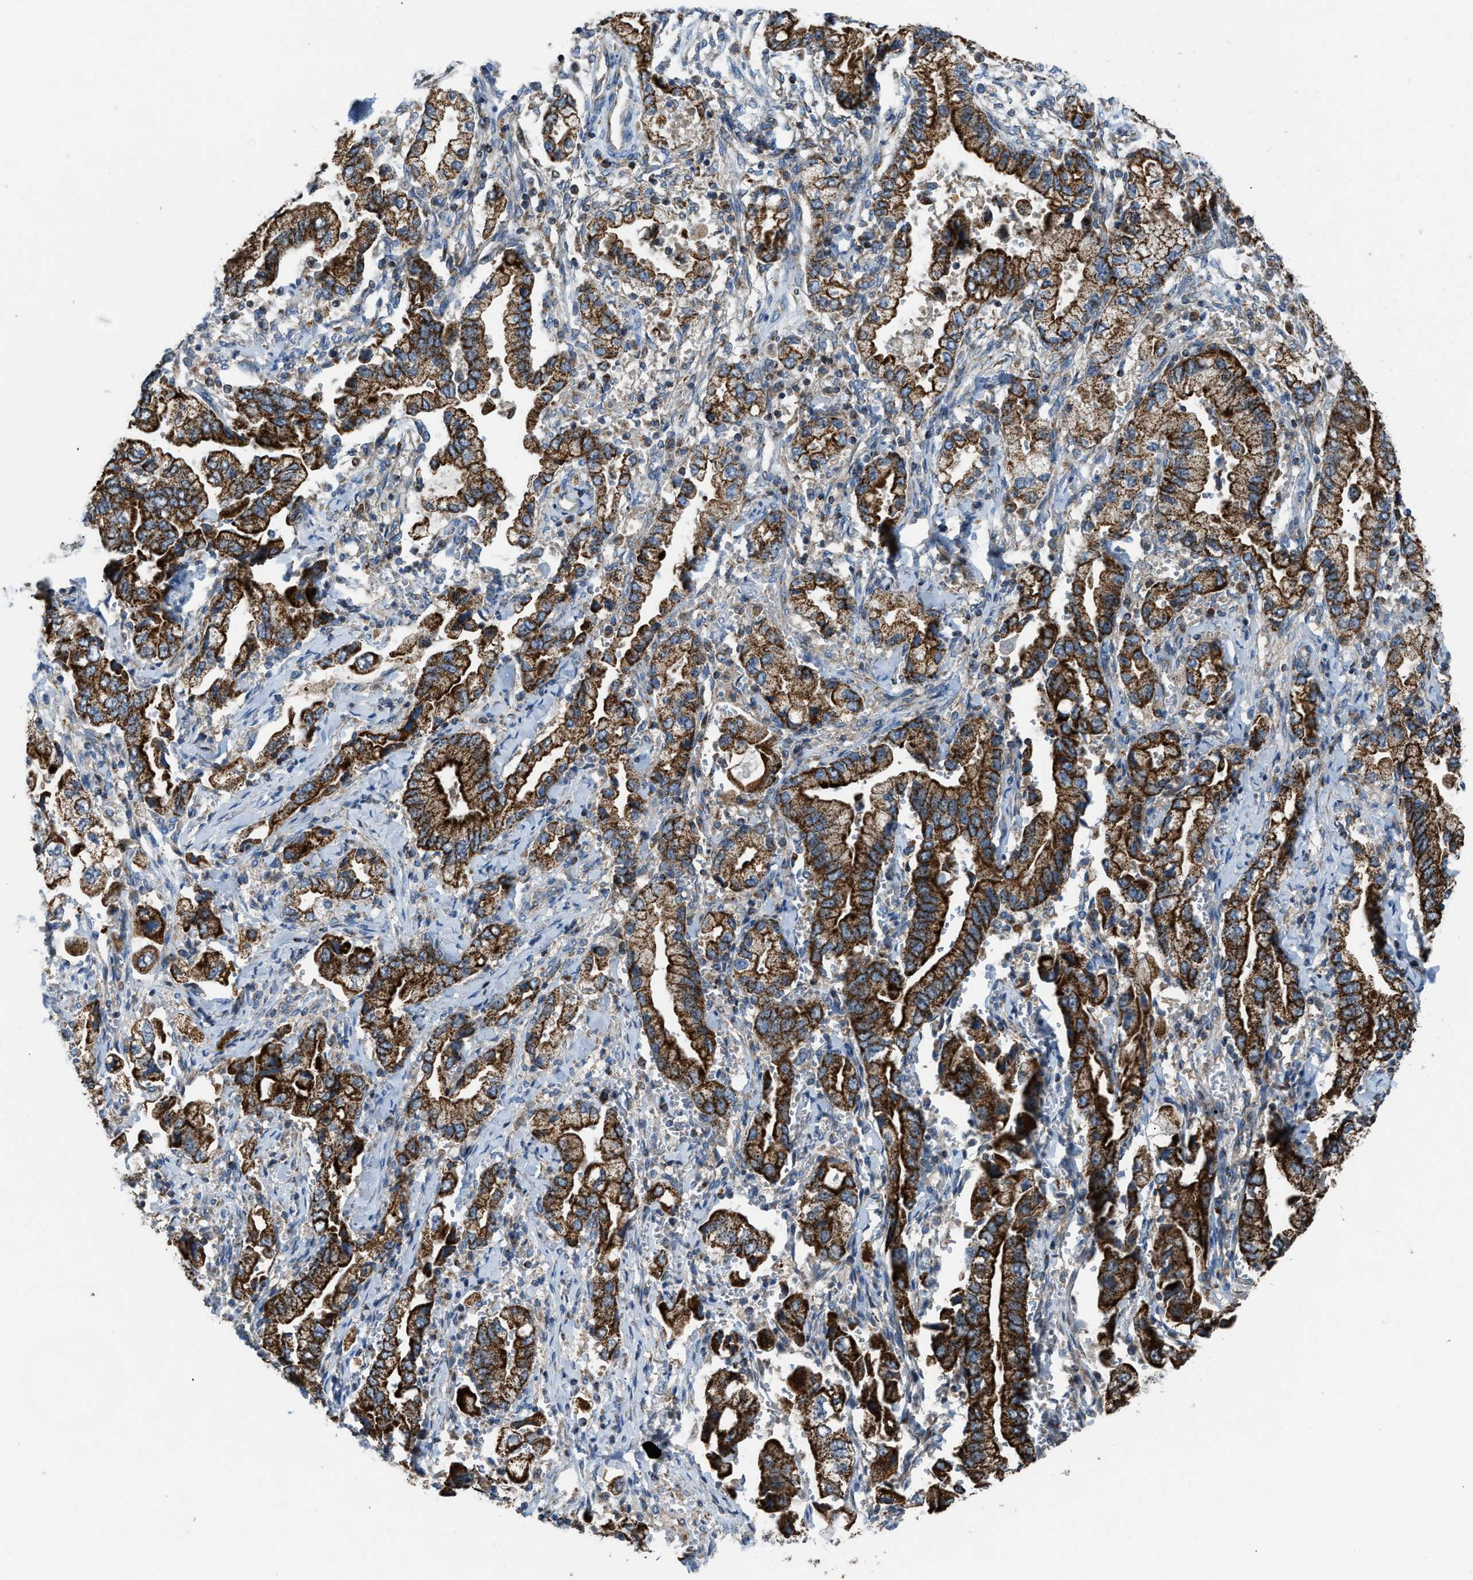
{"staining": {"intensity": "strong", "quantity": ">75%", "location": "cytoplasmic/membranous"}, "tissue": "stomach cancer", "cell_type": "Tumor cells", "image_type": "cancer", "snomed": [{"axis": "morphology", "description": "Normal tissue, NOS"}, {"axis": "morphology", "description": "Adenocarcinoma, NOS"}, {"axis": "topography", "description": "Stomach"}], "caption": "The image exhibits immunohistochemical staining of stomach cancer. There is strong cytoplasmic/membranous expression is present in about >75% of tumor cells.", "gene": "ETFB", "patient": {"sex": "male", "age": 62}}